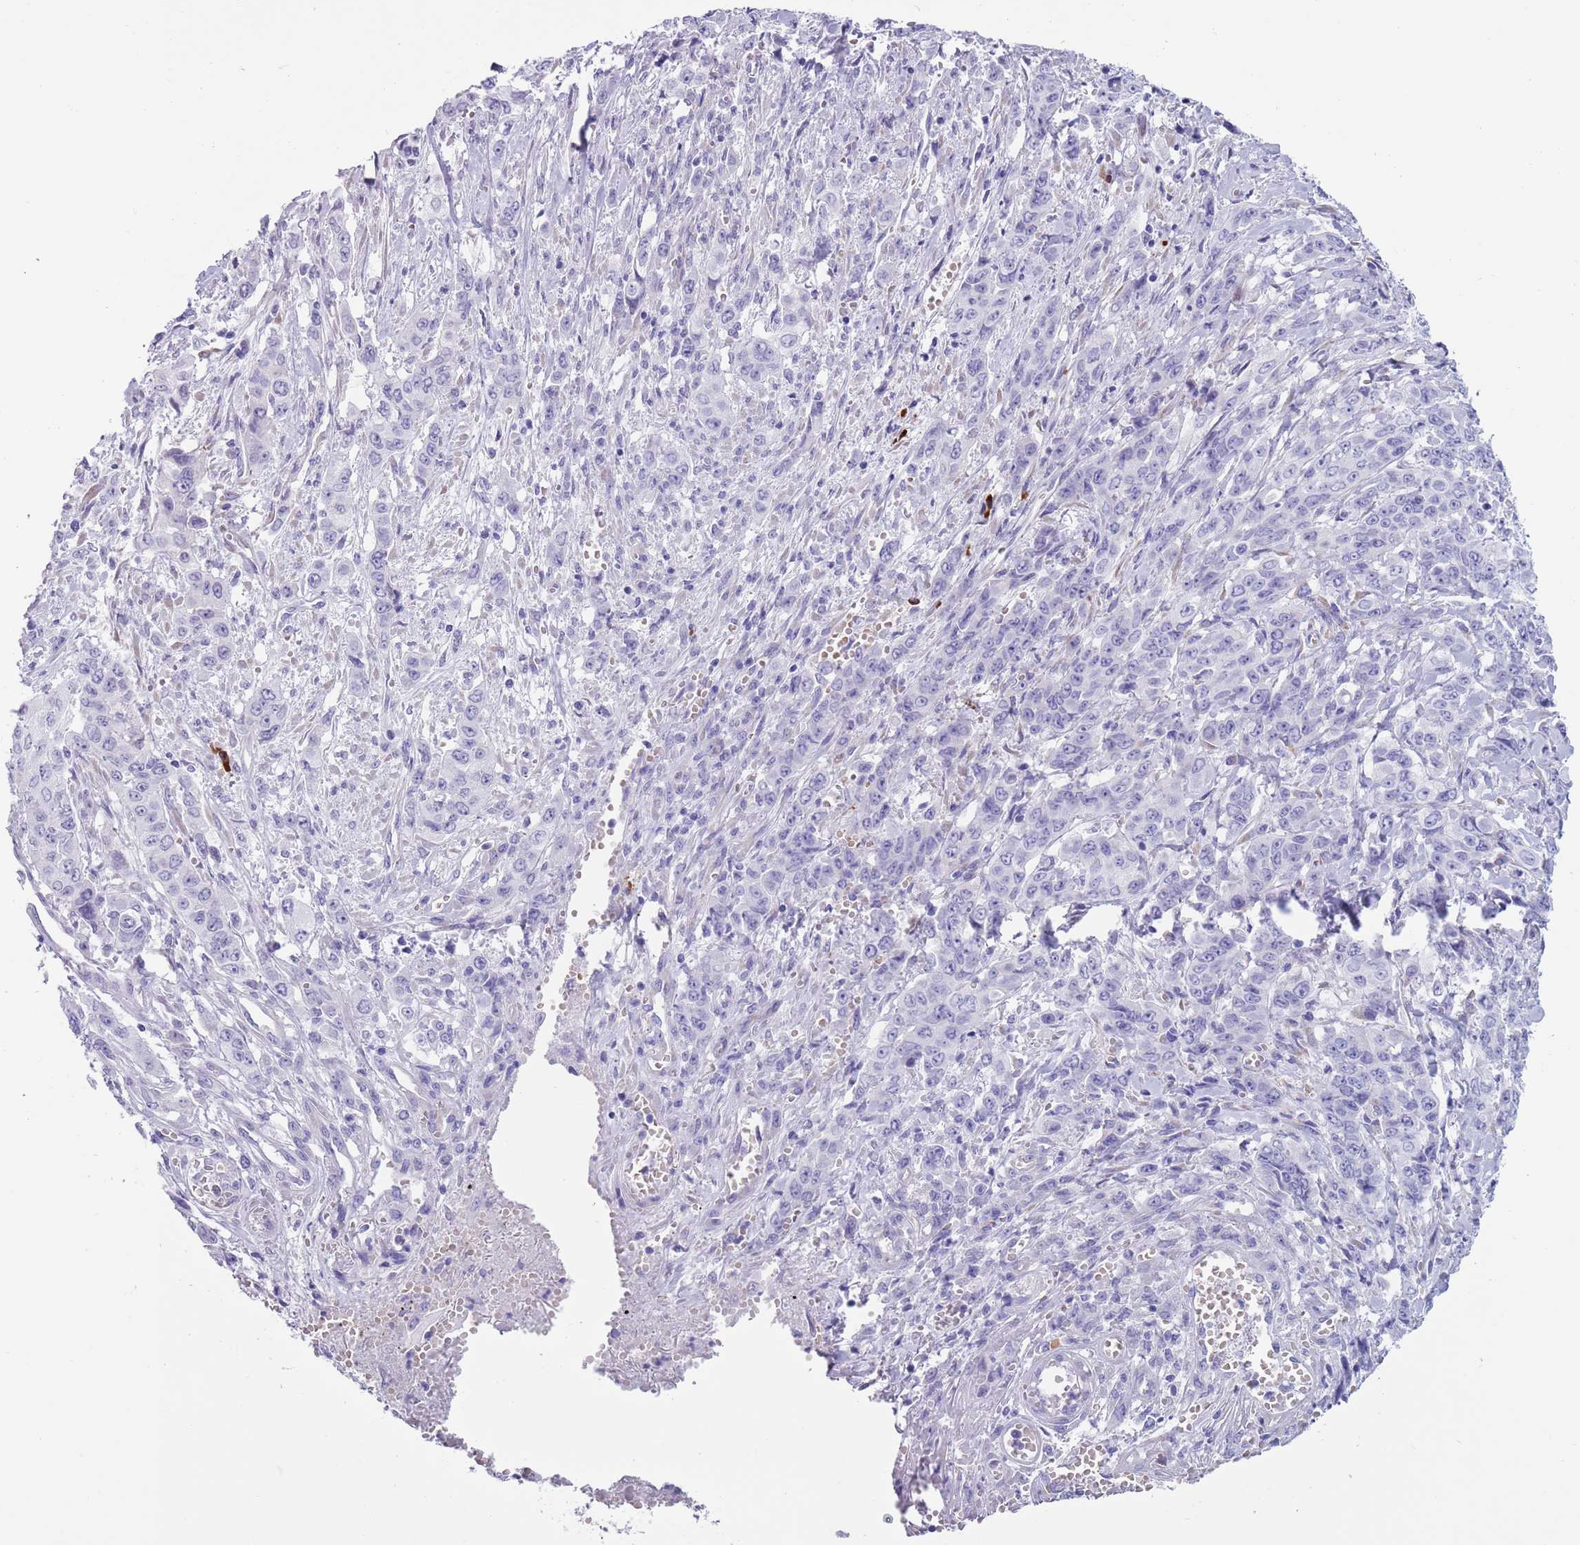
{"staining": {"intensity": "negative", "quantity": "none", "location": "none"}, "tissue": "stomach cancer", "cell_type": "Tumor cells", "image_type": "cancer", "snomed": [{"axis": "morphology", "description": "Normal tissue, NOS"}, {"axis": "morphology", "description": "Adenocarcinoma, NOS"}, {"axis": "topography", "description": "Stomach"}], "caption": "DAB (3,3'-diaminobenzidine) immunohistochemical staining of adenocarcinoma (stomach) demonstrates no significant staining in tumor cells.", "gene": "LY6G5B", "patient": {"sex": "female", "age": 64}}